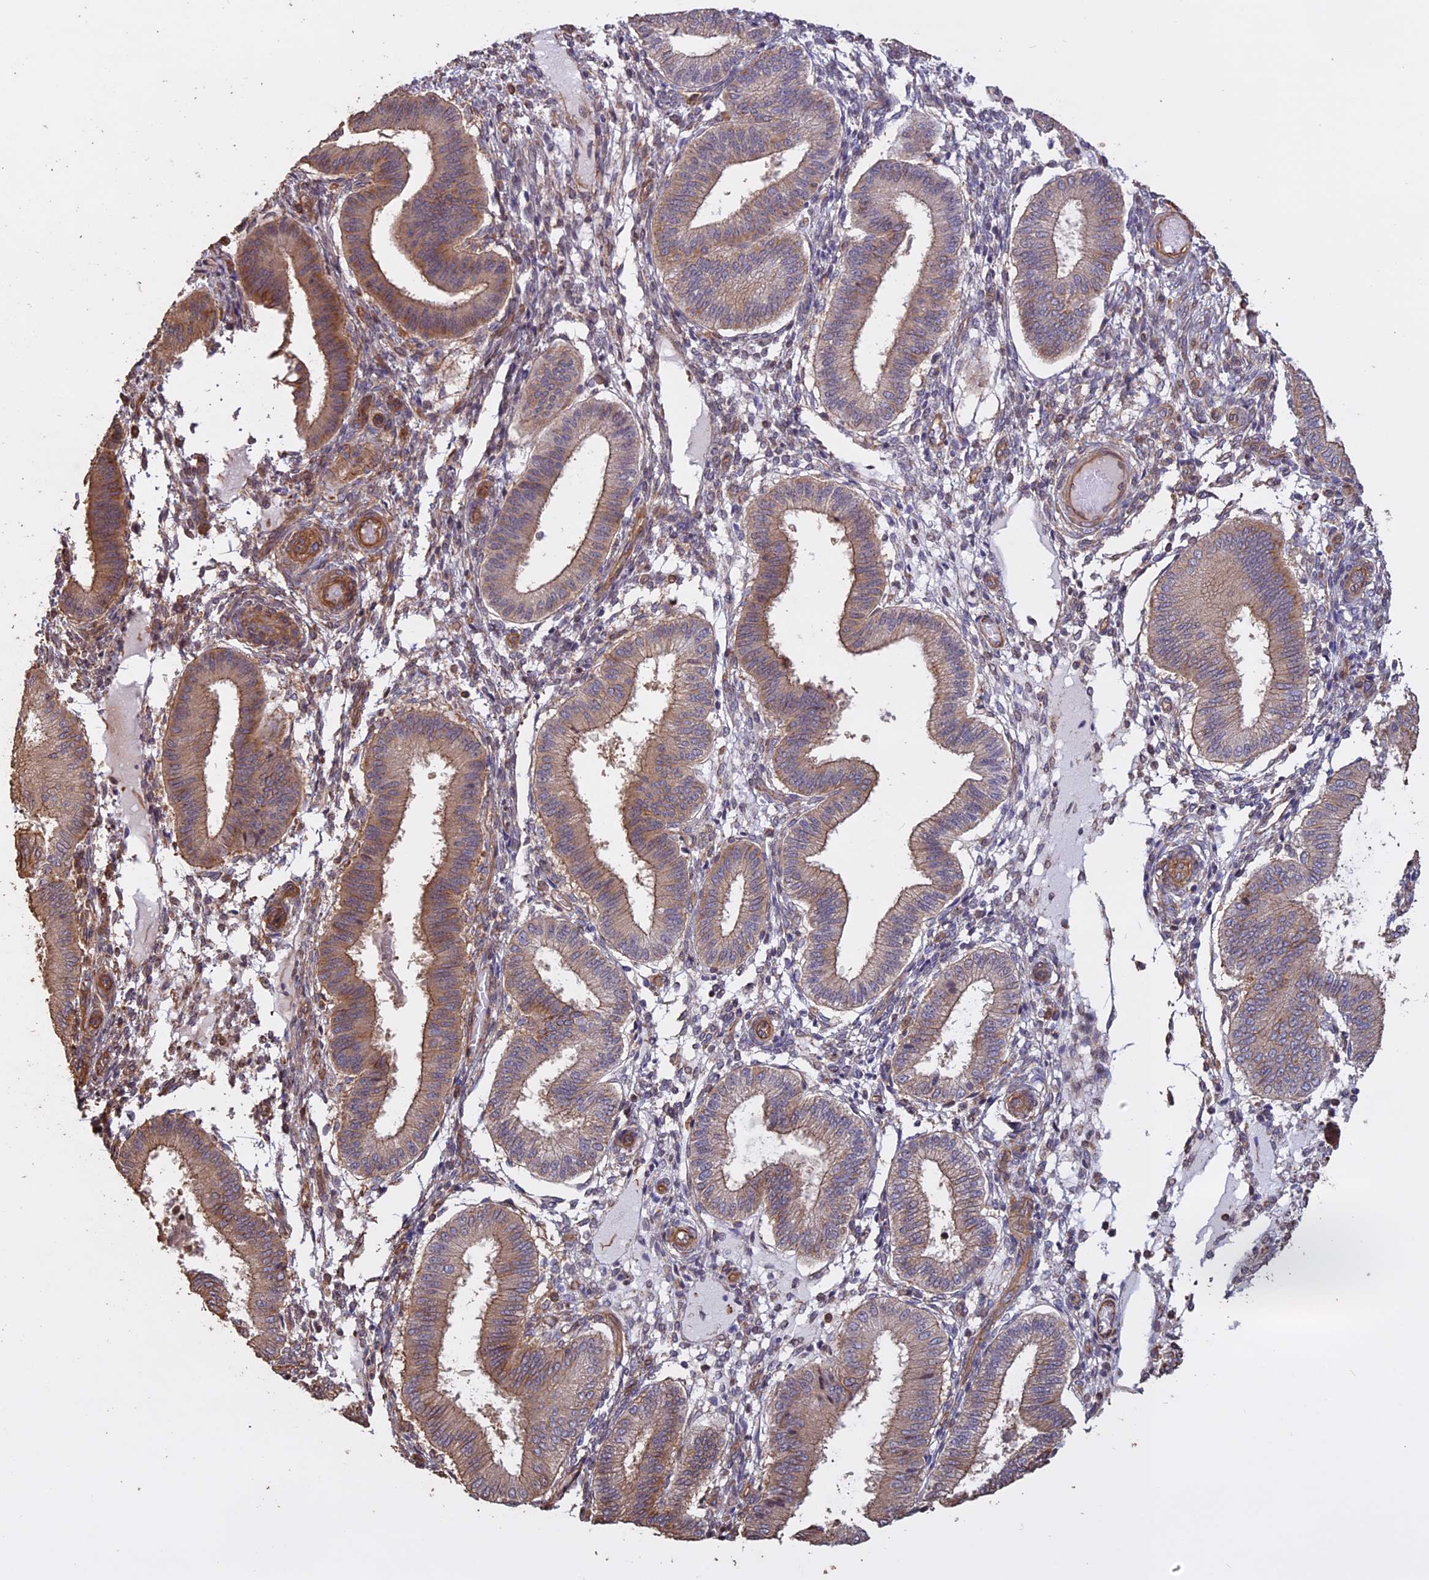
{"staining": {"intensity": "weak", "quantity": "<25%", "location": "cytoplasmic/membranous"}, "tissue": "endometrium", "cell_type": "Cells in endometrial stroma", "image_type": "normal", "snomed": [{"axis": "morphology", "description": "Normal tissue, NOS"}, {"axis": "topography", "description": "Endometrium"}], "caption": "This photomicrograph is of normal endometrium stained with immunohistochemistry (IHC) to label a protein in brown with the nuclei are counter-stained blue. There is no staining in cells in endometrial stroma.", "gene": "CCDC148", "patient": {"sex": "female", "age": 39}}